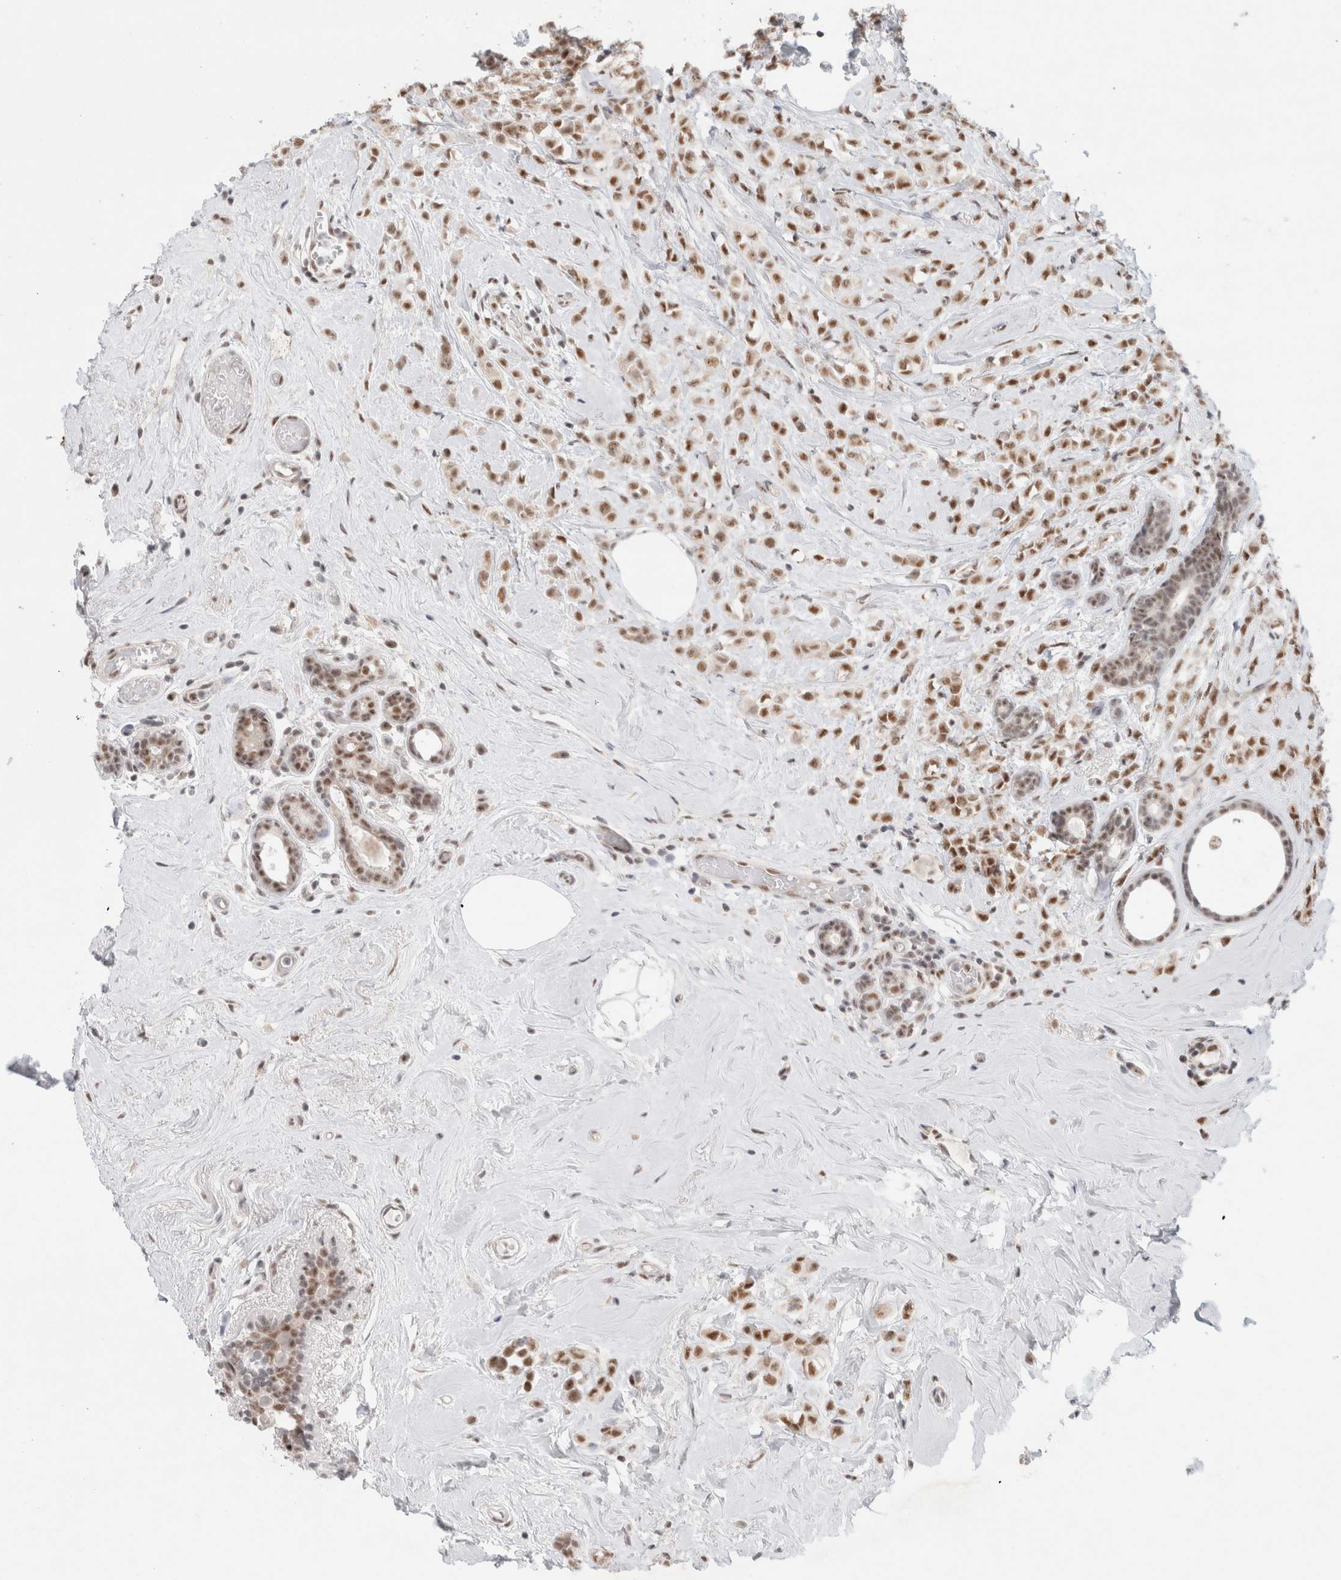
{"staining": {"intensity": "moderate", "quantity": ">75%", "location": "nuclear"}, "tissue": "breast cancer", "cell_type": "Tumor cells", "image_type": "cancer", "snomed": [{"axis": "morphology", "description": "Lobular carcinoma"}, {"axis": "topography", "description": "Breast"}], "caption": "The immunohistochemical stain labels moderate nuclear positivity in tumor cells of breast cancer tissue.", "gene": "TRMT12", "patient": {"sex": "female", "age": 47}}